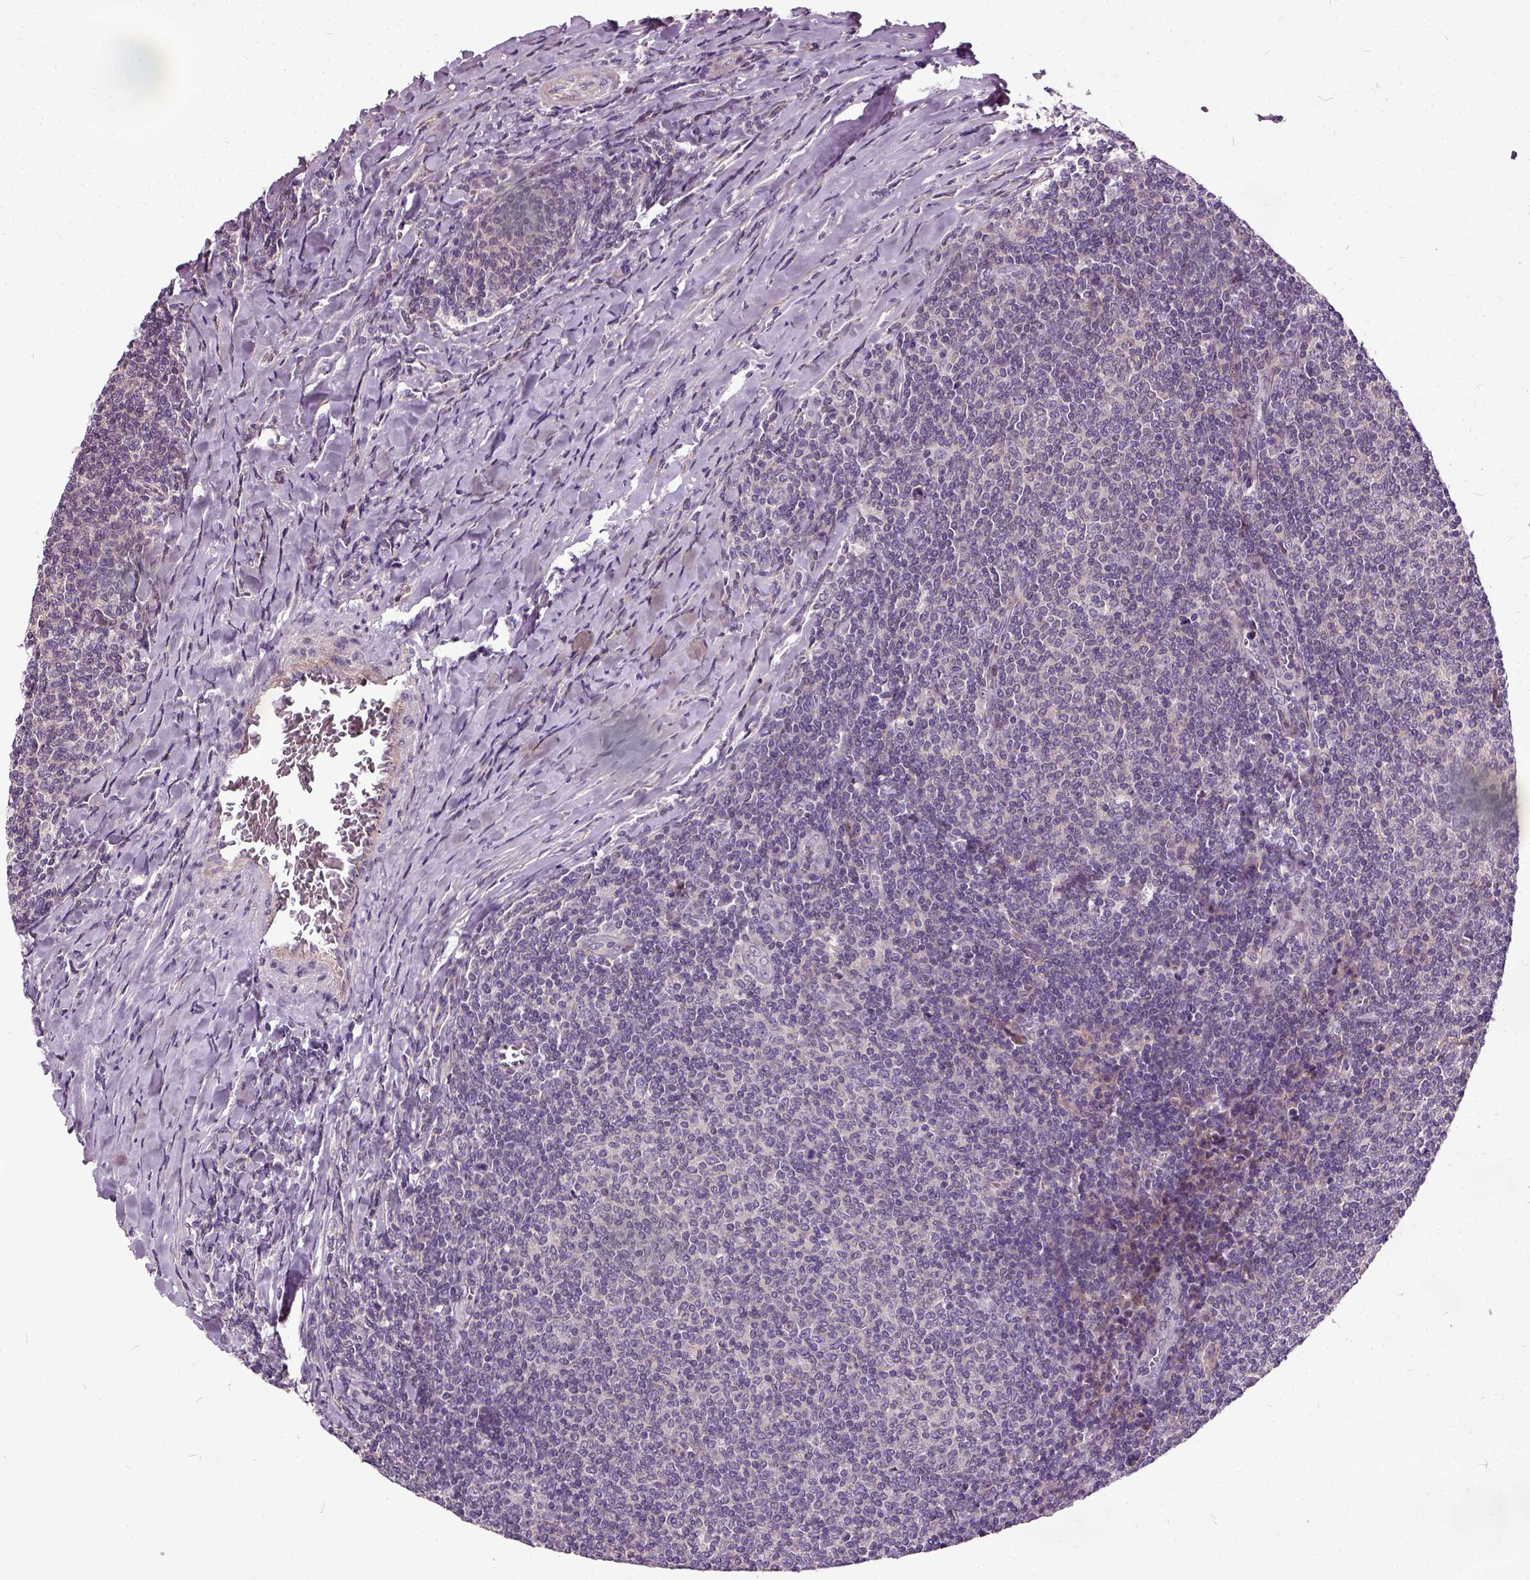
{"staining": {"intensity": "negative", "quantity": "none", "location": "none"}, "tissue": "lymphoma", "cell_type": "Tumor cells", "image_type": "cancer", "snomed": [{"axis": "morphology", "description": "Malignant lymphoma, non-Hodgkin's type, Low grade"}, {"axis": "topography", "description": "Lymph node"}], "caption": "Immunohistochemistry (IHC) photomicrograph of neoplastic tissue: human lymphoma stained with DAB shows no significant protein staining in tumor cells.", "gene": "ILRUN", "patient": {"sex": "male", "age": 52}}